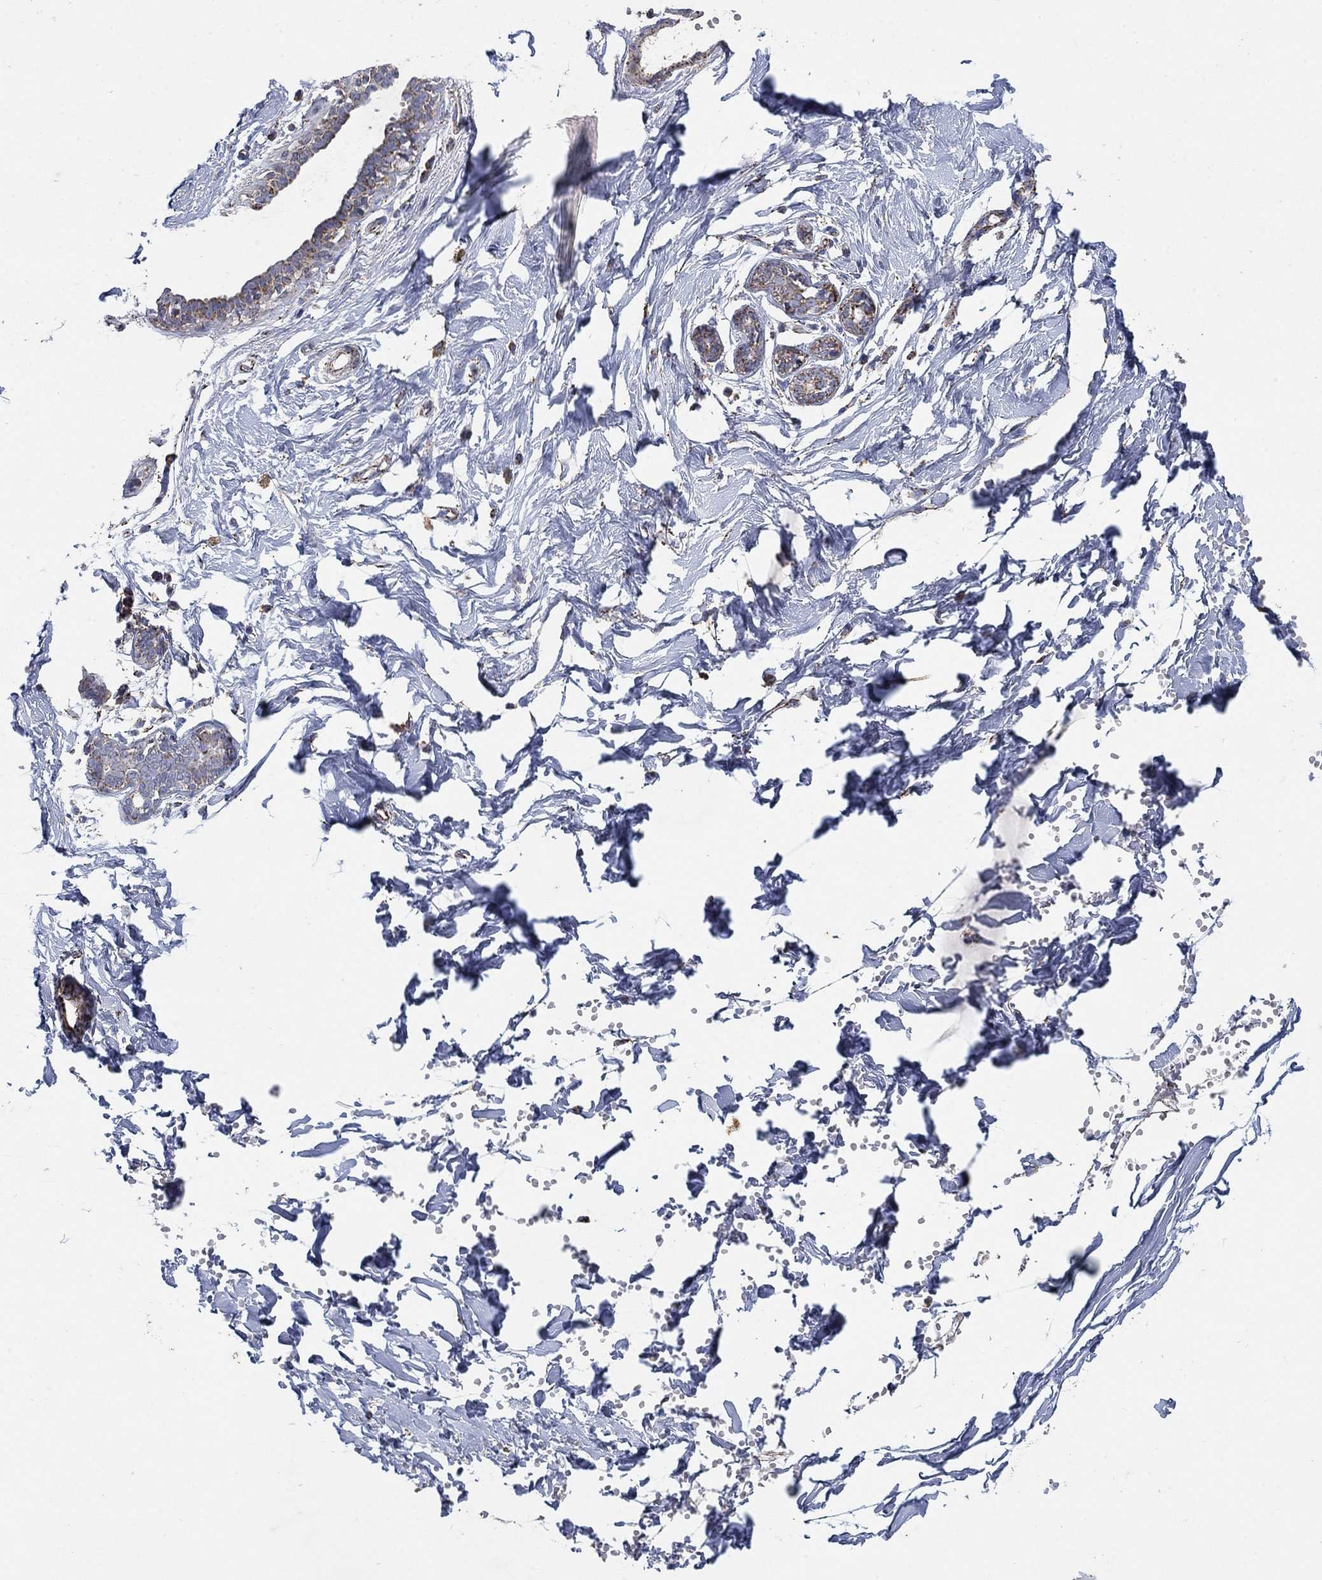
{"staining": {"intensity": "moderate", "quantity": "<25%", "location": "cytoplasmic/membranous"}, "tissue": "breast", "cell_type": "Glandular cells", "image_type": "normal", "snomed": [{"axis": "morphology", "description": "Normal tissue, NOS"}, {"axis": "topography", "description": "Breast"}], "caption": "Immunohistochemistry (IHC) staining of normal breast, which exhibits low levels of moderate cytoplasmic/membranous staining in approximately <25% of glandular cells indicating moderate cytoplasmic/membranous protein expression. The staining was performed using DAB (brown) for protein detection and nuclei were counterstained in hematoxylin (blue).", "gene": "PNPLA2", "patient": {"sex": "female", "age": 37}}